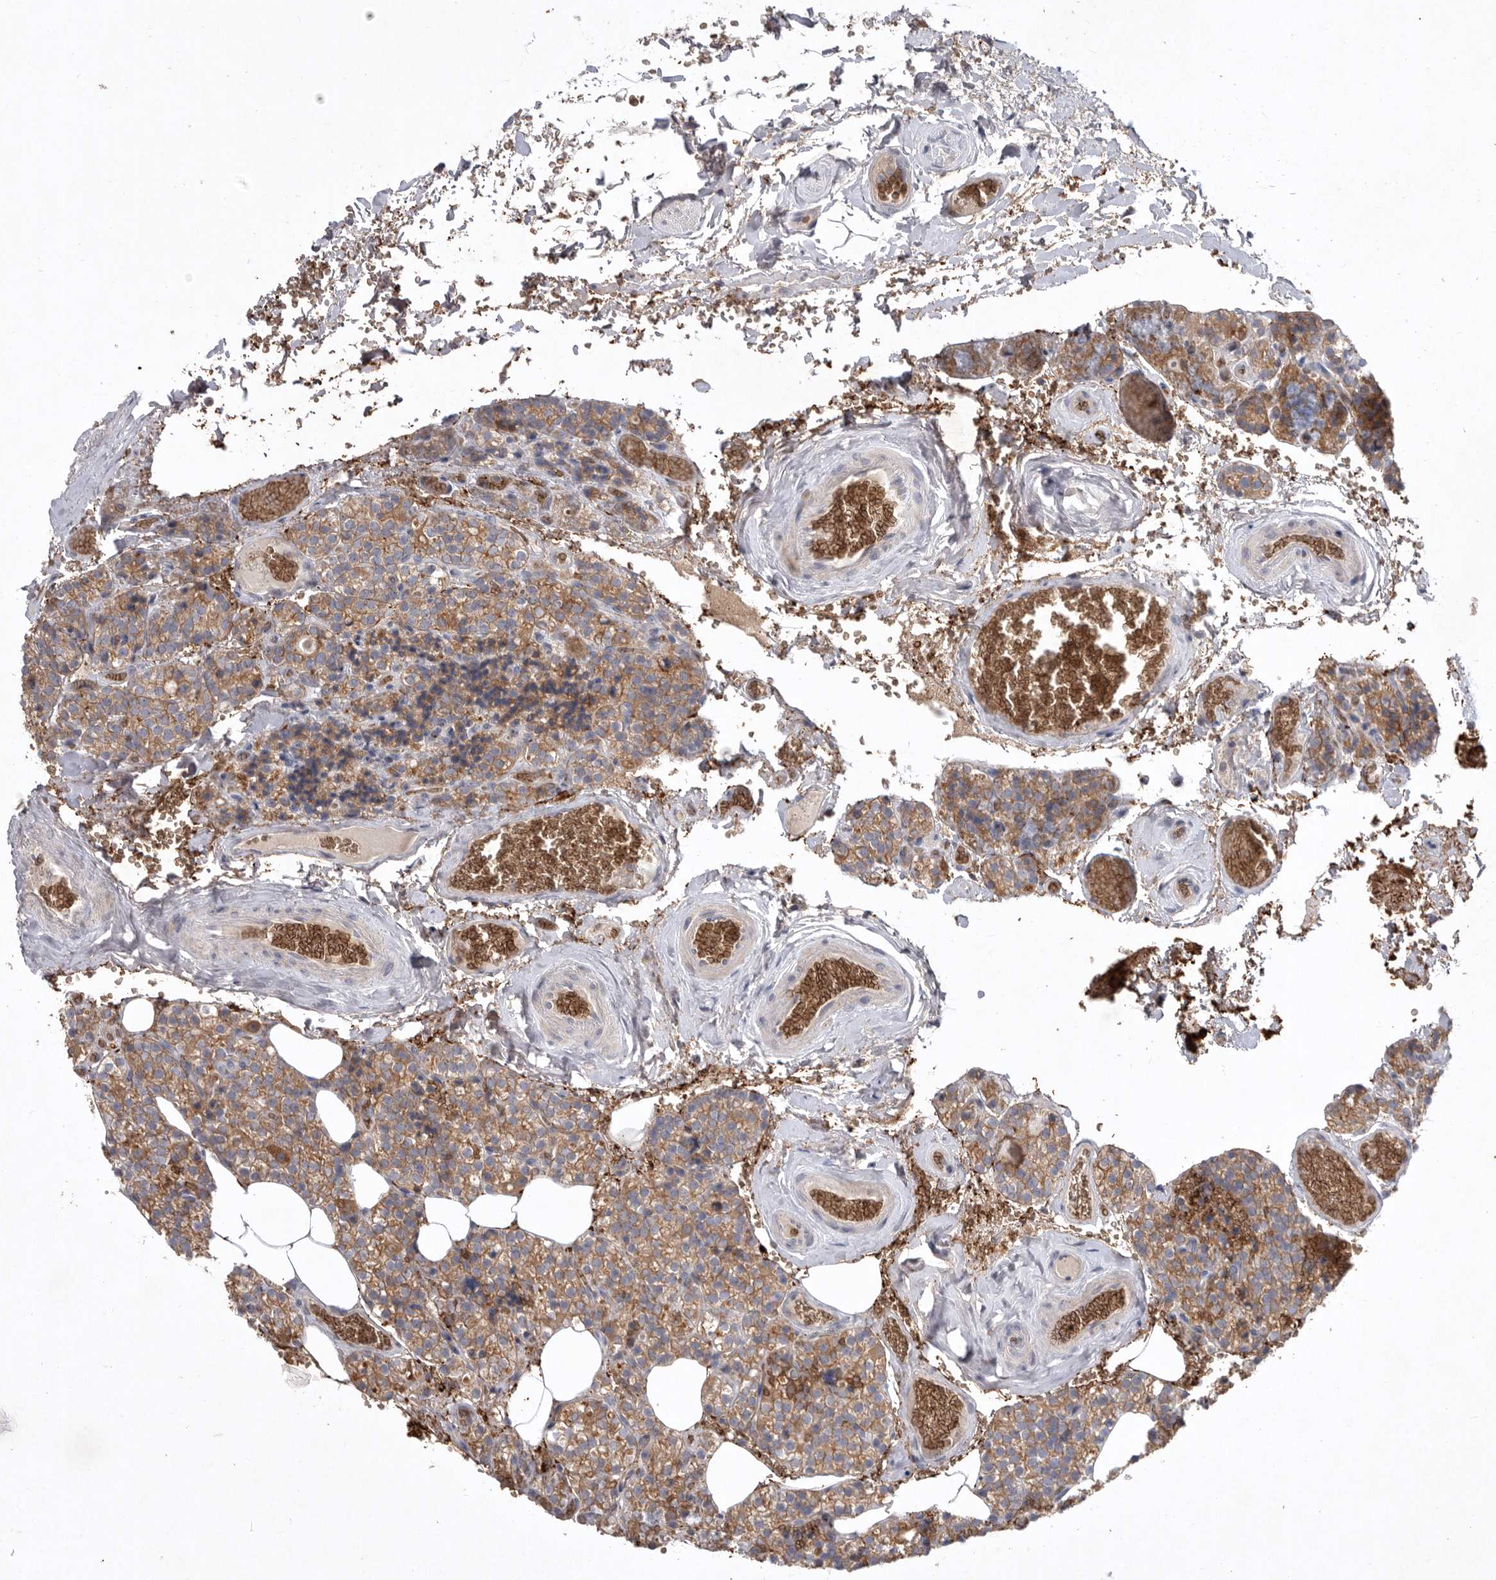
{"staining": {"intensity": "moderate", "quantity": ">75%", "location": "cytoplasmic/membranous"}, "tissue": "parathyroid gland", "cell_type": "Glandular cells", "image_type": "normal", "snomed": [{"axis": "morphology", "description": "Normal tissue, NOS"}, {"axis": "topography", "description": "Parathyroid gland"}], "caption": "Immunohistochemical staining of normal parathyroid gland demonstrates moderate cytoplasmic/membranous protein positivity in about >75% of glandular cells.", "gene": "TNFSF14", "patient": {"sex": "male", "age": 87}}